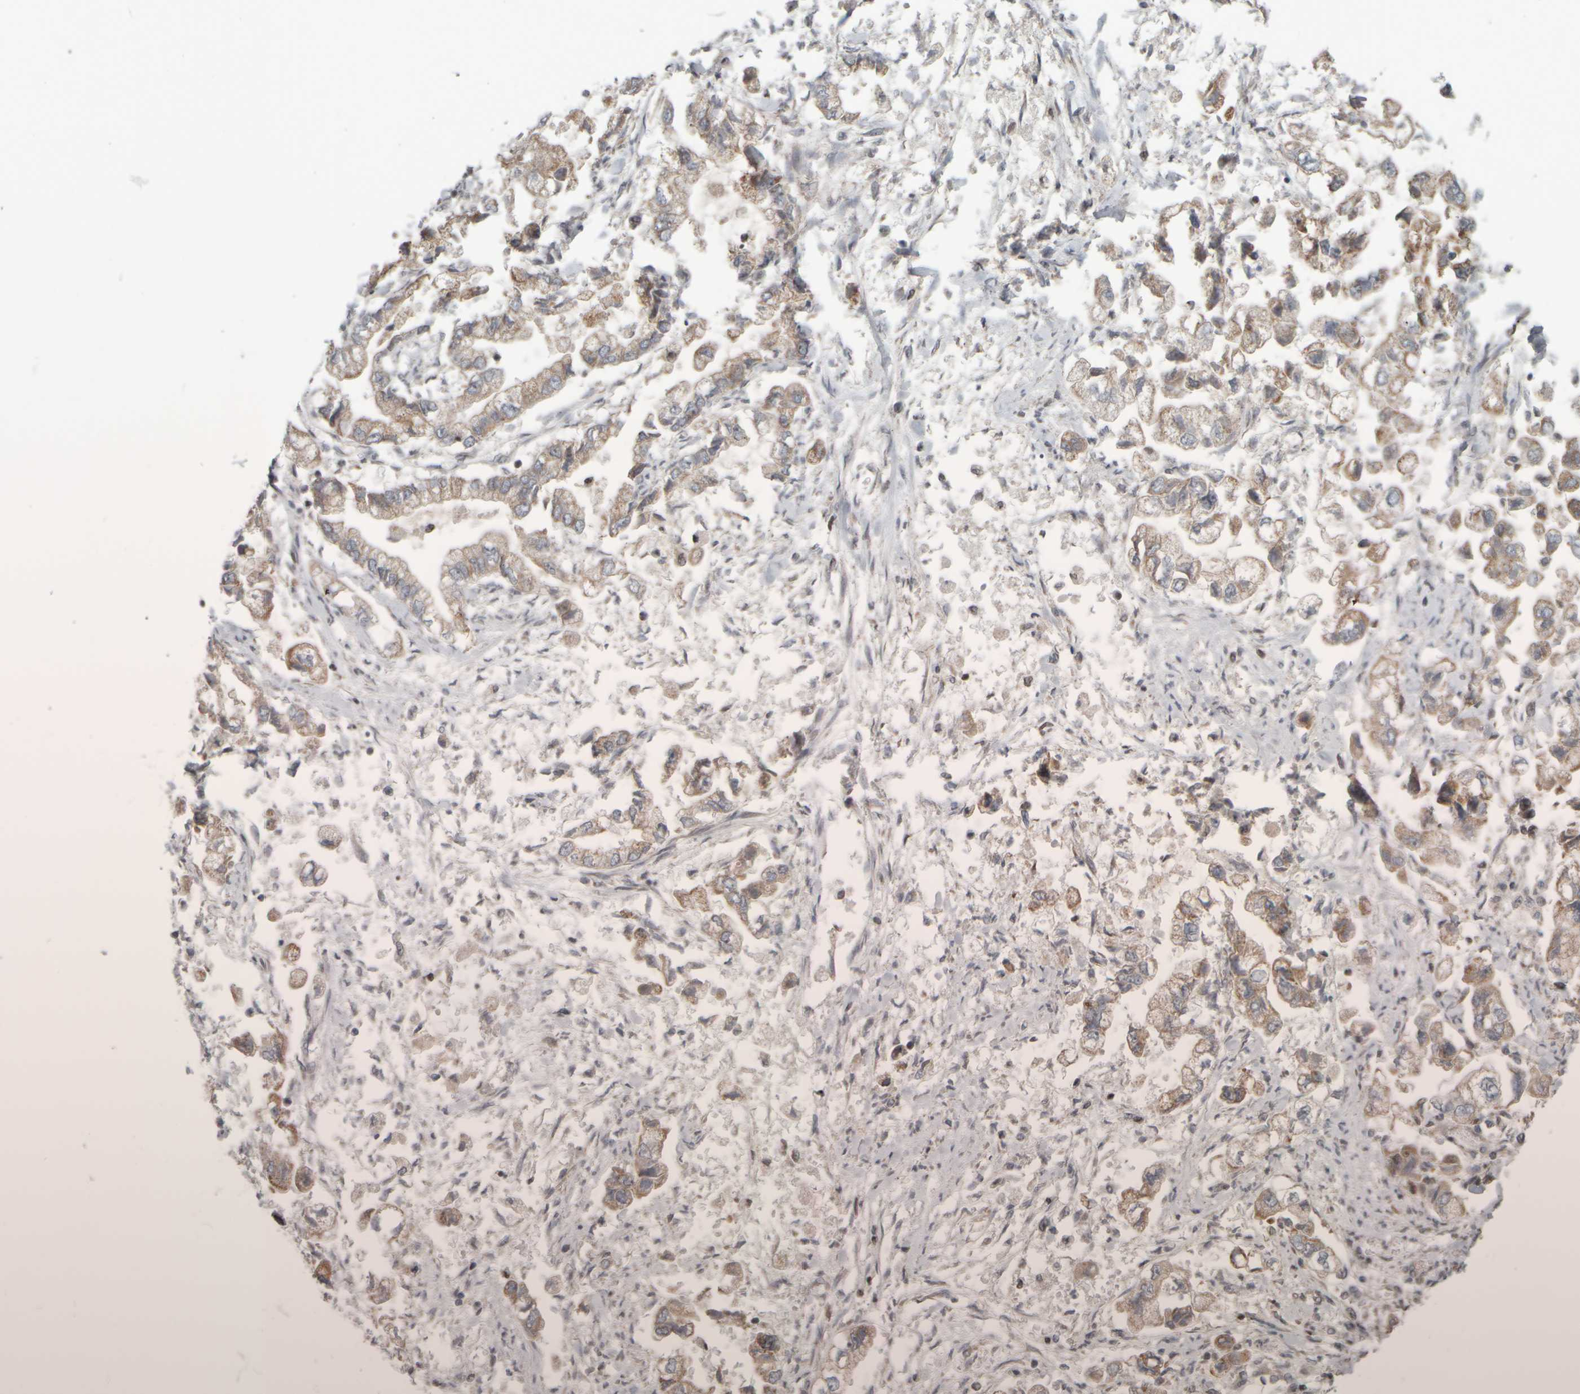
{"staining": {"intensity": "weak", "quantity": ">75%", "location": "cytoplasmic/membranous"}, "tissue": "stomach cancer", "cell_type": "Tumor cells", "image_type": "cancer", "snomed": [{"axis": "morphology", "description": "Normal tissue, NOS"}, {"axis": "morphology", "description": "Adenocarcinoma, NOS"}, {"axis": "topography", "description": "Stomach"}], "caption": "A histopathology image of stomach cancer stained for a protein exhibits weak cytoplasmic/membranous brown staining in tumor cells. (Brightfield microscopy of DAB IHC at high magnification).", "gene": "CWC27", "patient": {"sex": "male", "age": 62}}